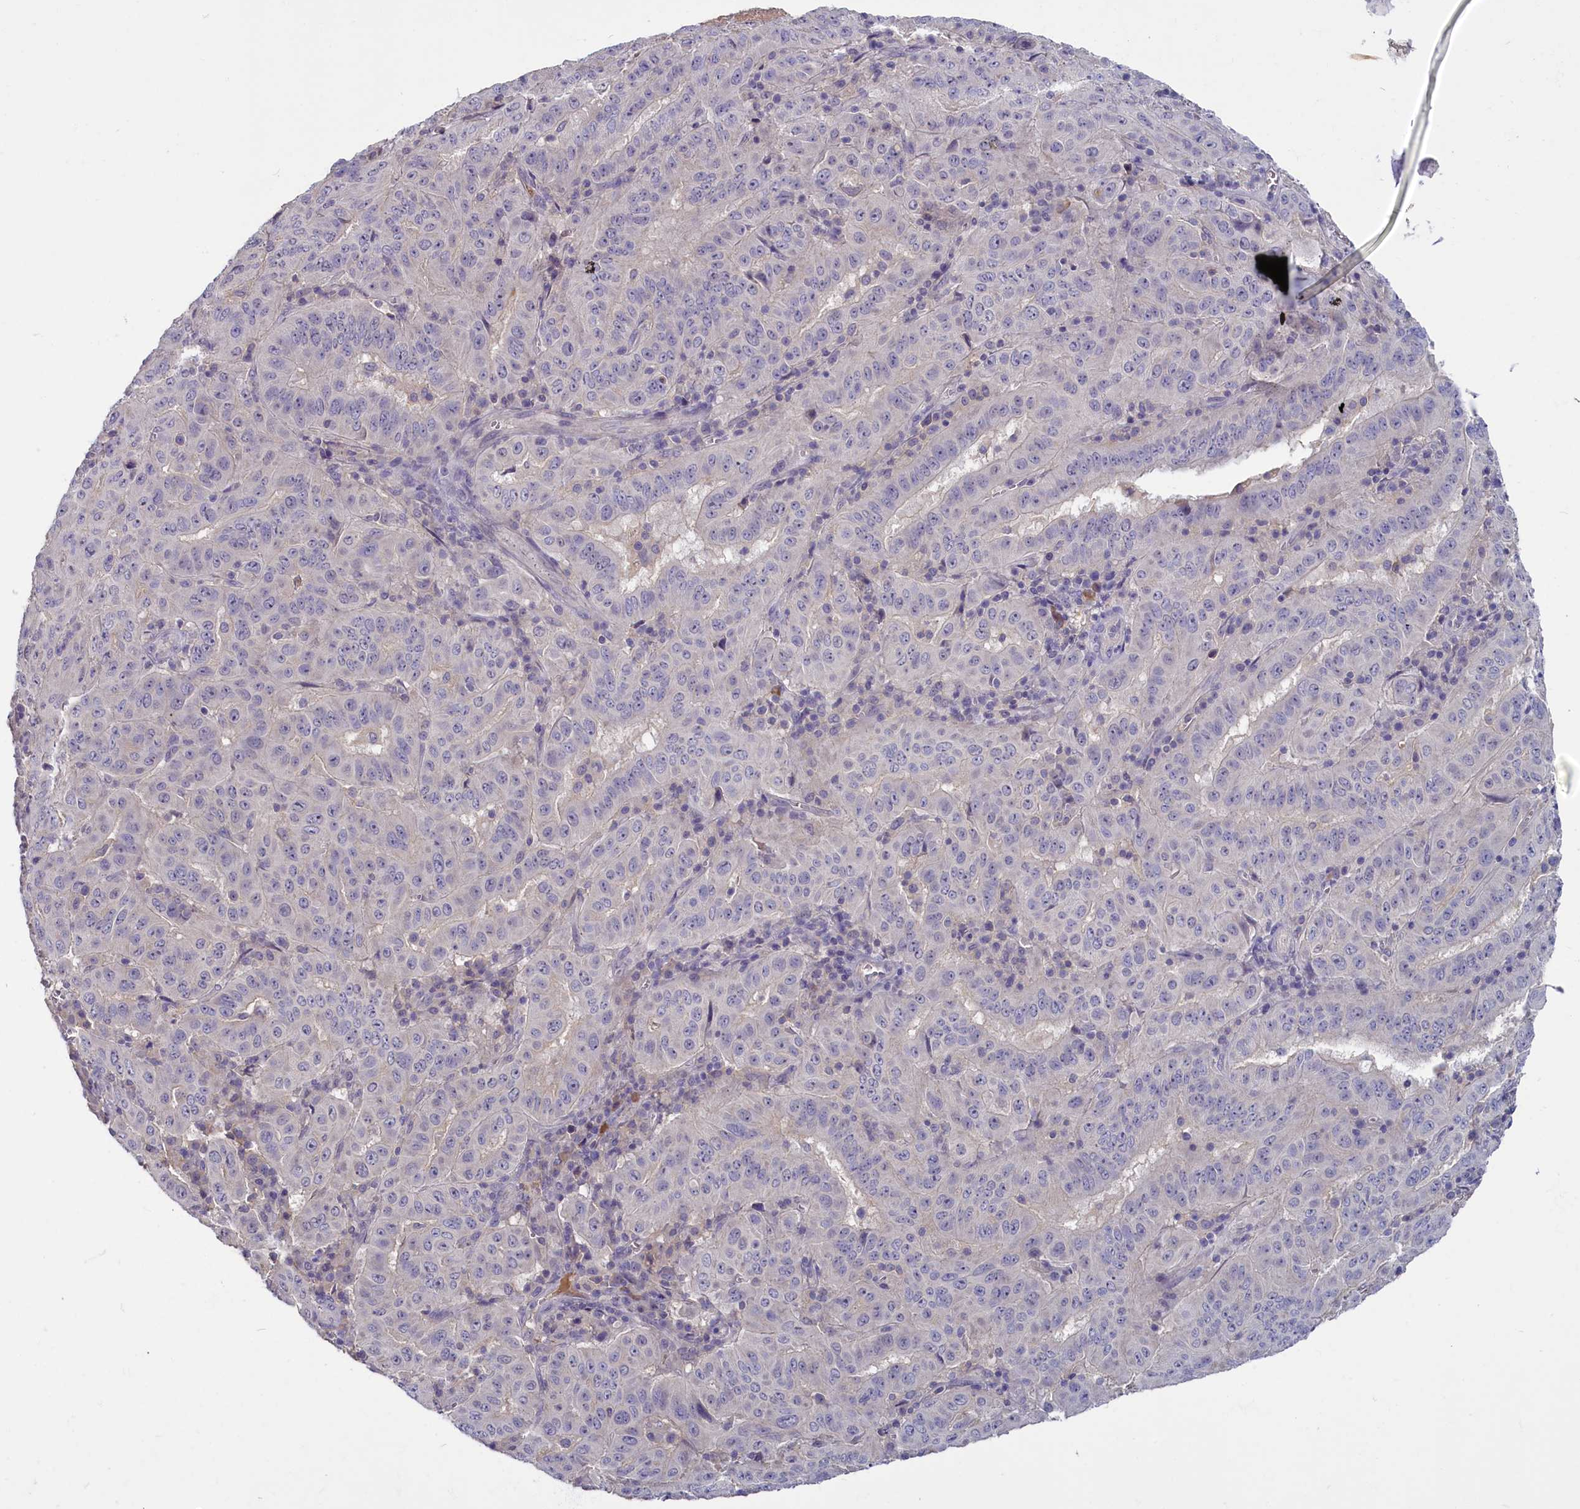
{"staining": {"intensity": "negative", "quantity": "none", "location": "none"}, "tissue": "pancreatic cancer", "cell_type": "Tumor cells", "image_type": "cancer", "snomed": [{"axis": "morphology", "description": "Adenocarcinoma, NOS"}, {"axis": "topography", "description": "Pancreas"}], "caption": "IHC of pancreatic cancer reveals no staining in tumor cells.", "gene": "SV2C", "patient": {"sex": "male", "age": 63}}